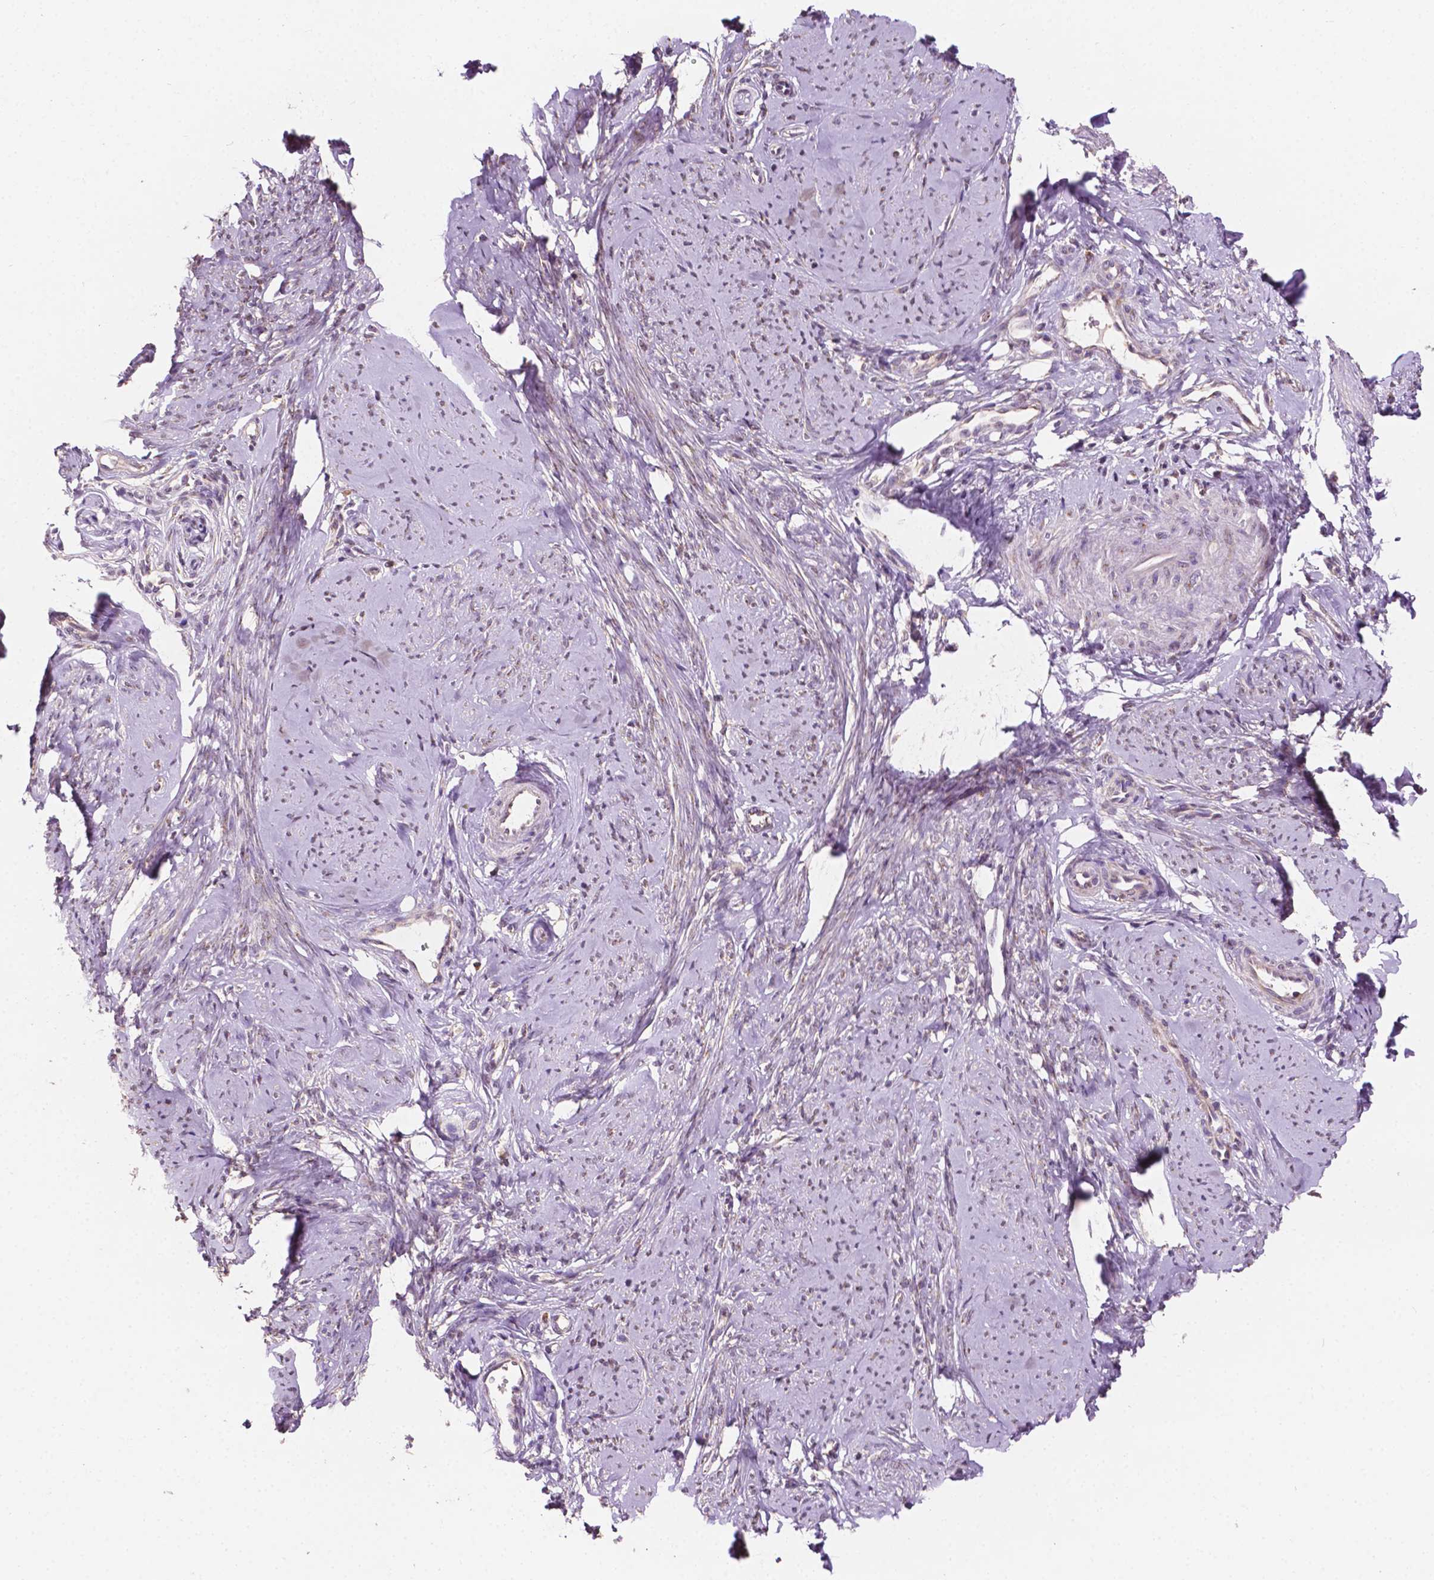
{"staining": {"intensity": "weak", "quantity": "25%-75%", "location": "cytoplasmic/membranous"}, "tissue": "smooth muscle", "cell_type": "Smooth muscle cells", "image_type": "normal", "snomed": [{"axis": "morphology", "description": "Normal tissue, NOS"}, {"axis": "topography", "description": "Smooth muscle"}], "caption": "Immunohistochemical staining of benign human smooth muscle exhibits low levels of weak cytoplasmic/membranous expression in about 25%-75% of smooth muscle cells.", "gene": "EBAG9", "patient": {"sex": "female", "age": 48}}